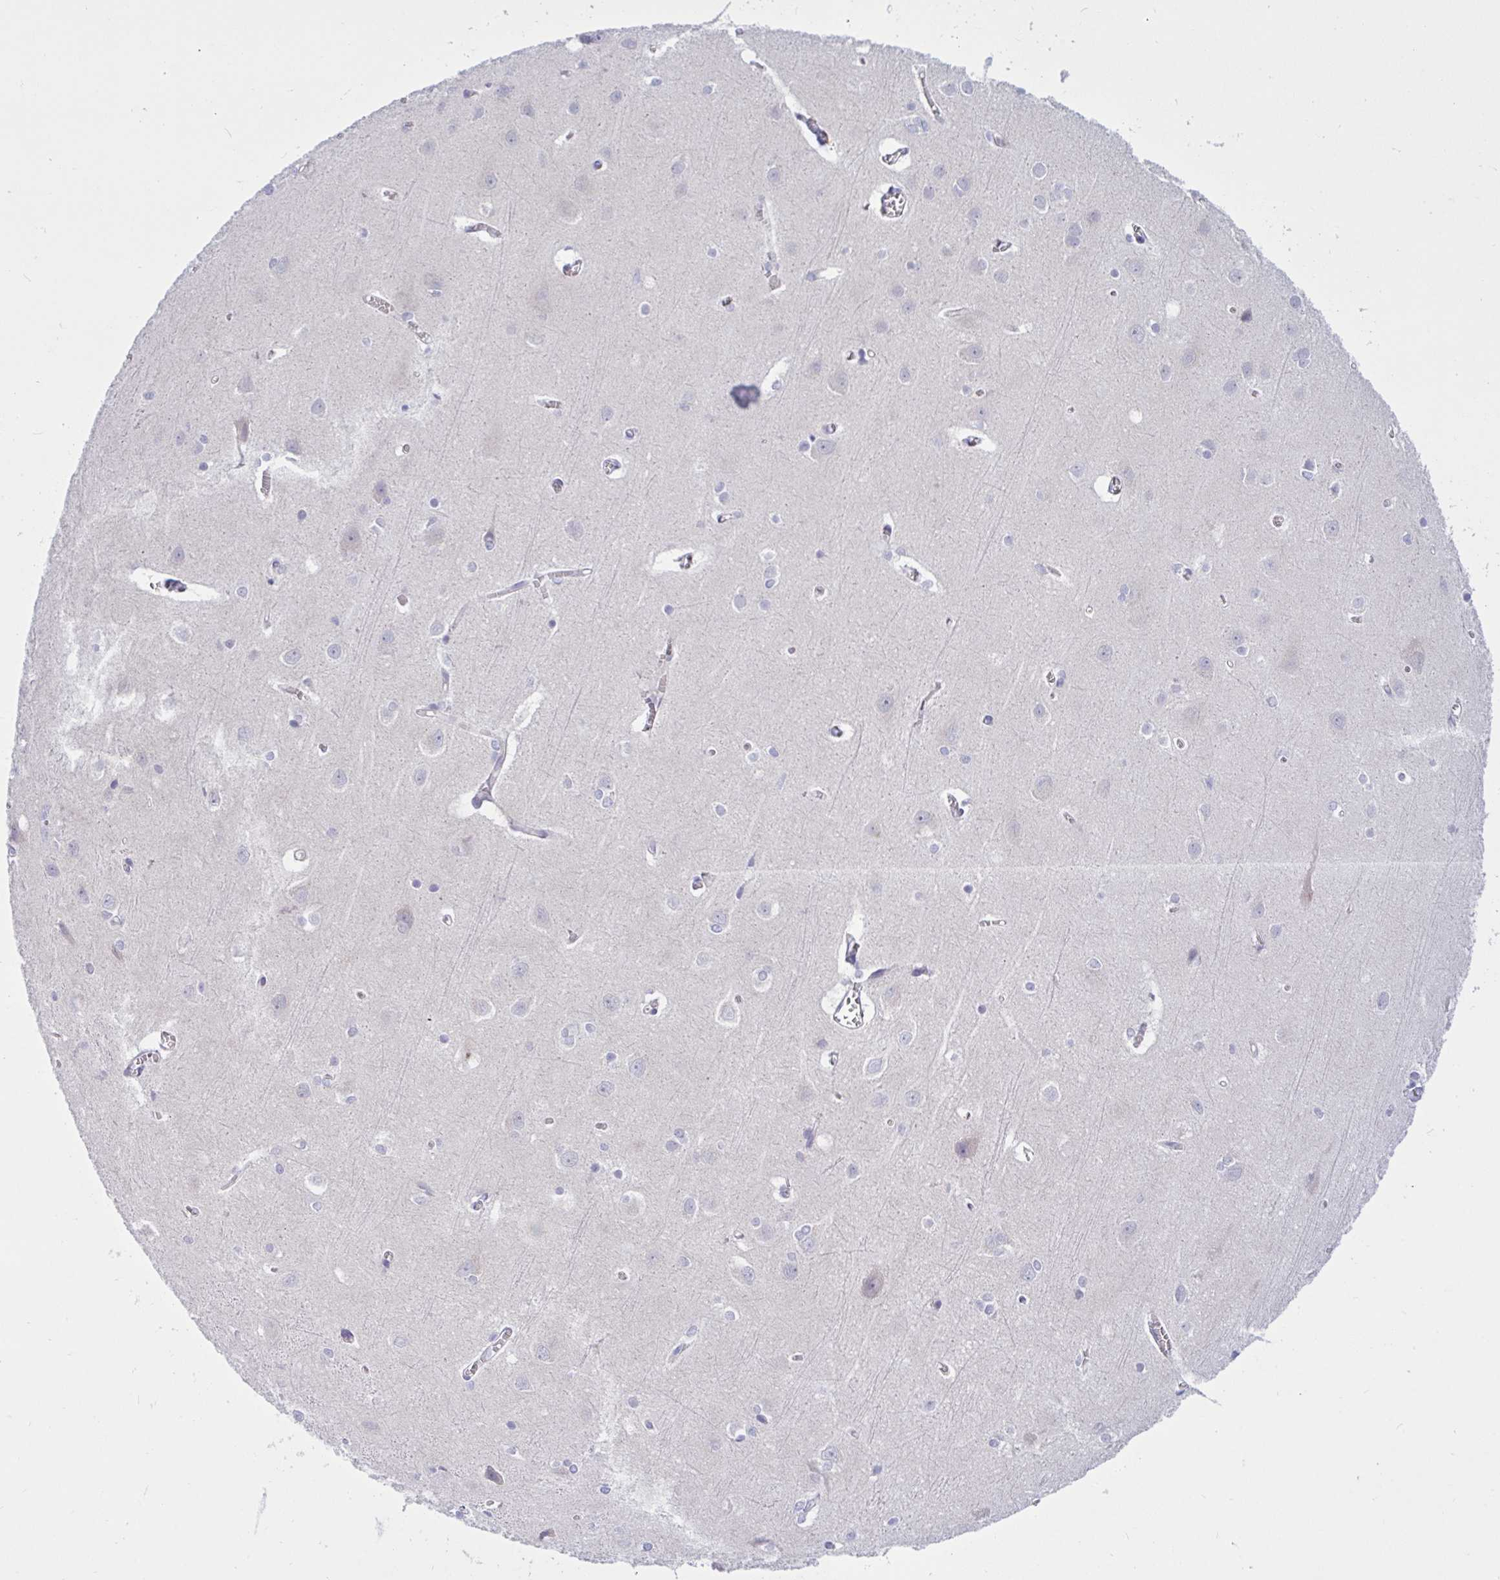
{"staining": {"intensity": "negative", "quantity": "none", "location": "none"}, "tissue": "cerebral cortex", "cell_type": "Endothelial cells", "image_type": "normal", "snomed": [{"axis": "morphology", "description": "Normal tissue, NOS"}, {"axis": "topography", "description": "Cerebral cortex"}], "caption": "Protein analysis of normal cerebral cortex exhibits no significant staining in endothelial cells. (DAB immunohistochemistry (IHC) with hematoxylin counter stain).", "gene": "OXLD1", "patient": {"sex": "male", "age": 37}}